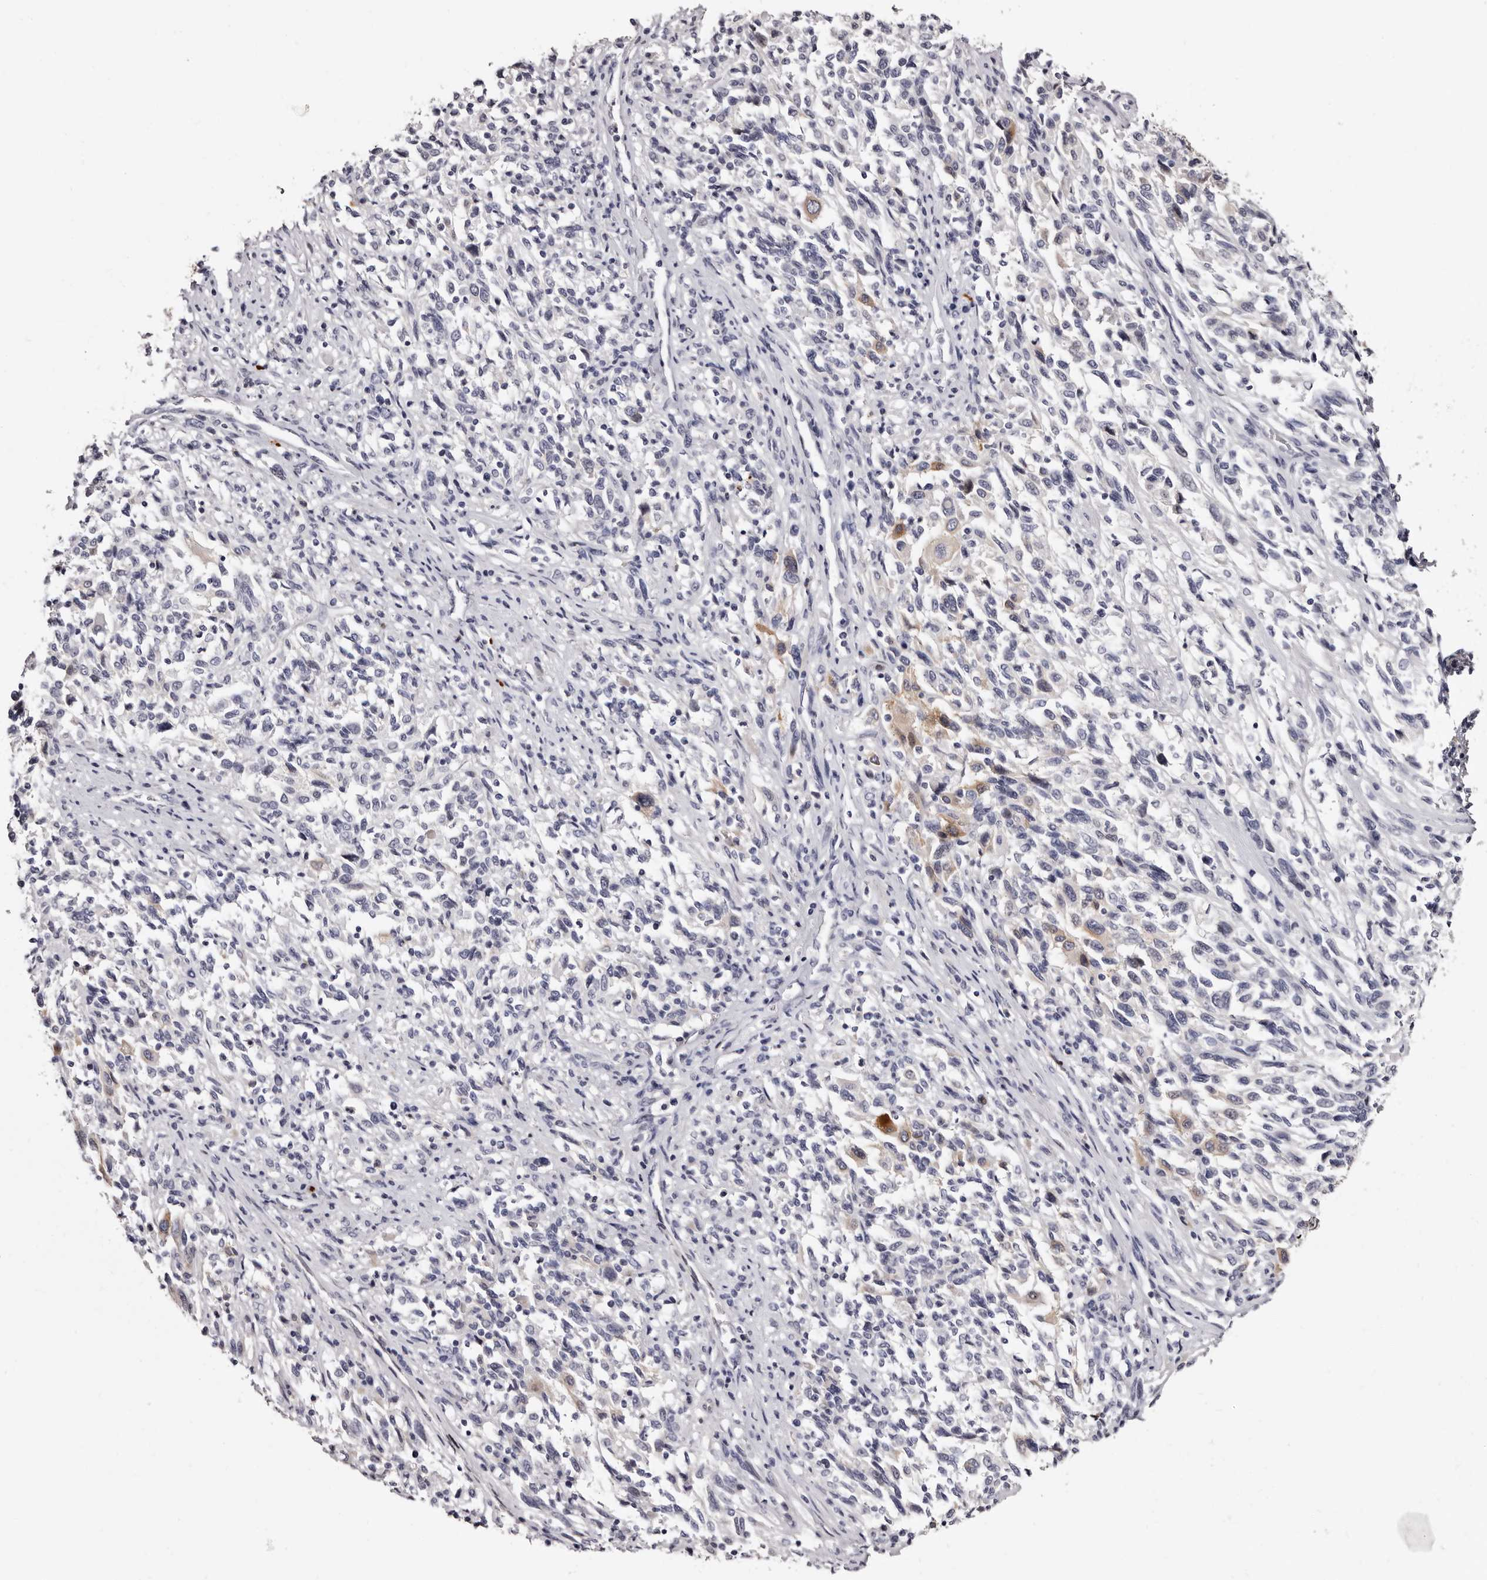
{"staining": {"intensity": "negative", "quantity": "none", "location": "none"}, "tissue": "melanoma", "cell_type": "Tumor cells", "image_type": "cancer", "snomed": [{"axis": "morphology", "description": "Malignant melanoma, Metastatic site"}, {"axis": "topography", "description": "Lymph node"}], "caption": "The immunohistochemistry (IHC) micrograph has no significant staining in tumor cells of malignant melanoma (metastatic site) tissue.", "gene": "TBC1D22B", "patient": {"sex": "male", "age": 61}}